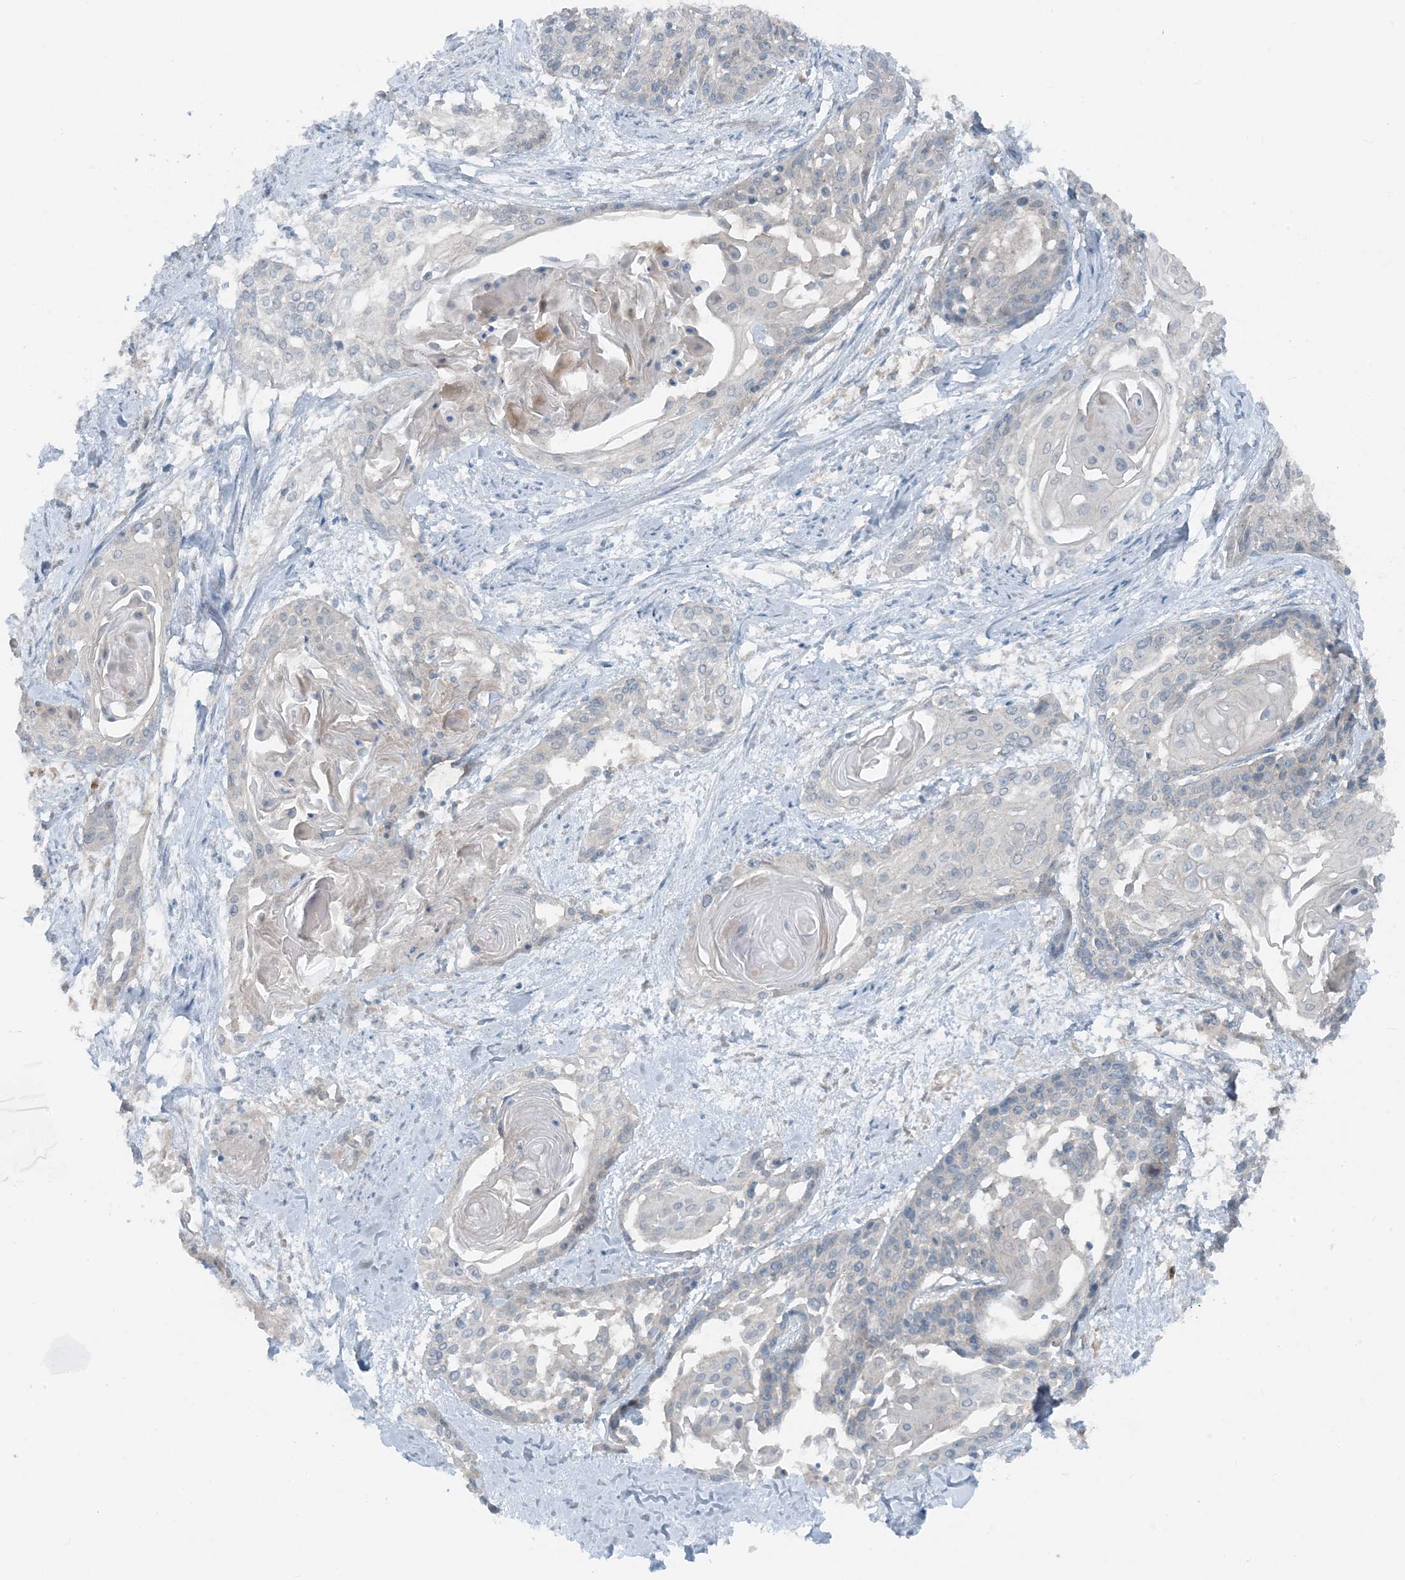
{"staining": {"intensity": "negative", "quantity": "none", "location": "none"}, "tissue": "cervical cancer", "cell_type": "Tumor cells", "image_type": "cancer", "snomed": [{"axis": "morphology", "description": "Squamous cell carcinoma, NOS"}, {"axis": "topography", "description": "Cervix"}], "caption": "An immunohistochemistry histopathology image of cervical cancer (squamous cell carcinoma) is shown. There is no staining in tumor cells of cervical cancer (squamous cell carcinoma).", "gene": "MITD1", "patient": {"sex": "female", "age": 57}}